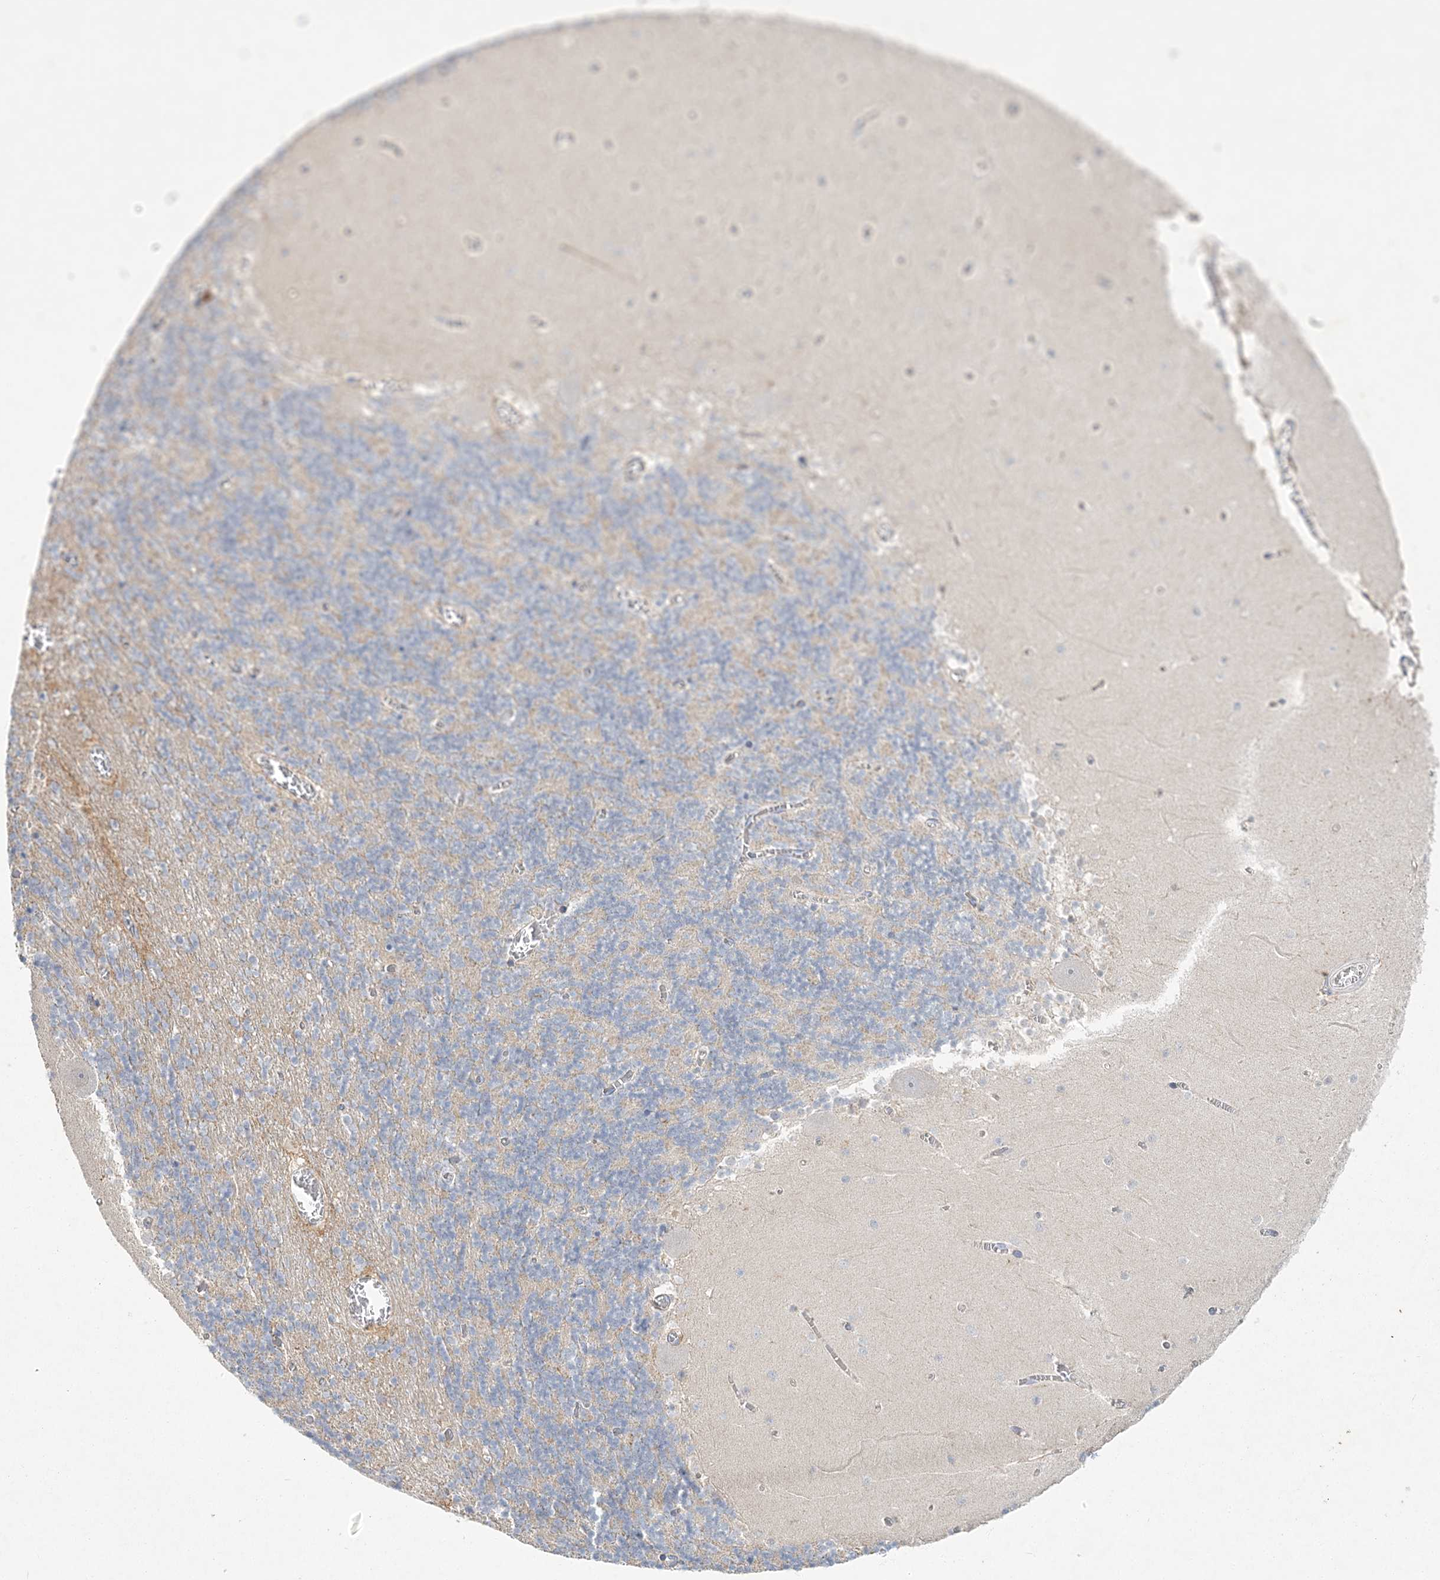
{"staining": {"intensity": "negative", "quantity": "none", "location": "none"}, "tissue": "cerebellum", "cell_type": "Cells in granular layer", "image_type": "normal", "snomed": [{"axis": "morphology", "description": "Normal tissue, NOS"}, {"axis": "topography", "description": "Cerebellum"}], "caption": "IHC of normal cerebellum shows no staining in cells in granular layer. (DAB immunohistochemistry (IHC) visualized using brightfield microscopy, high magnification).", "gene": "MAT2B", "patient": {"sex": "female", "age": 28}}